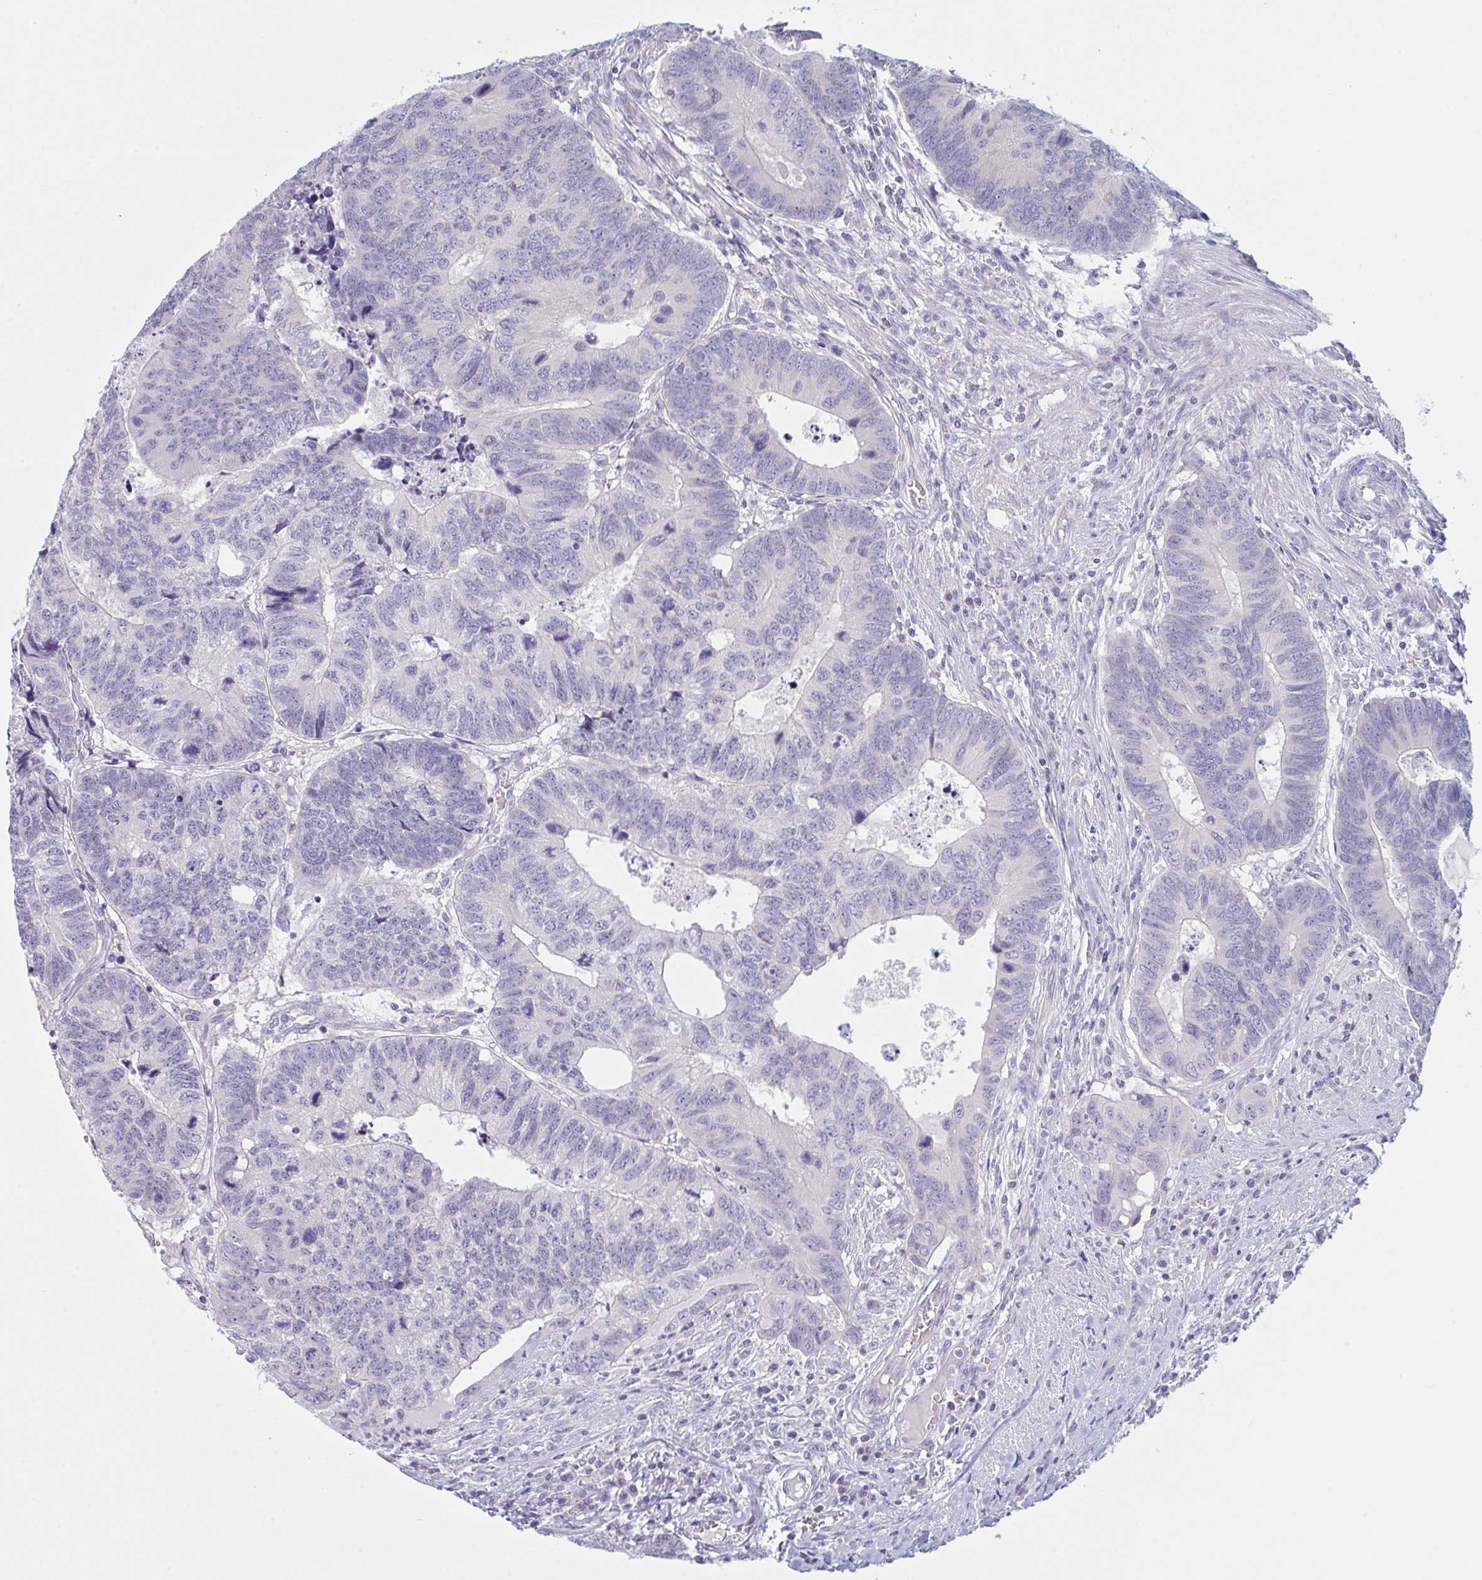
{"staining": {"intensity": "negative", "quantity": "none", "location": "none"}, "tissue": "colorectal cancer", "cell_type": "Tumor cells", "image_type": "cancer", "snomed": [{"axis": "morphology", "description": "Adenocarcinoma, NOS"}, {"axis": "topography", "description": "Colon"}], "caption": "An image of colorectal adenocarcinoma stained for a protein exhibits no brown staining in tumor cells.", "gene": "NAA30", "patient": {"sex": "male", "age": 62}}